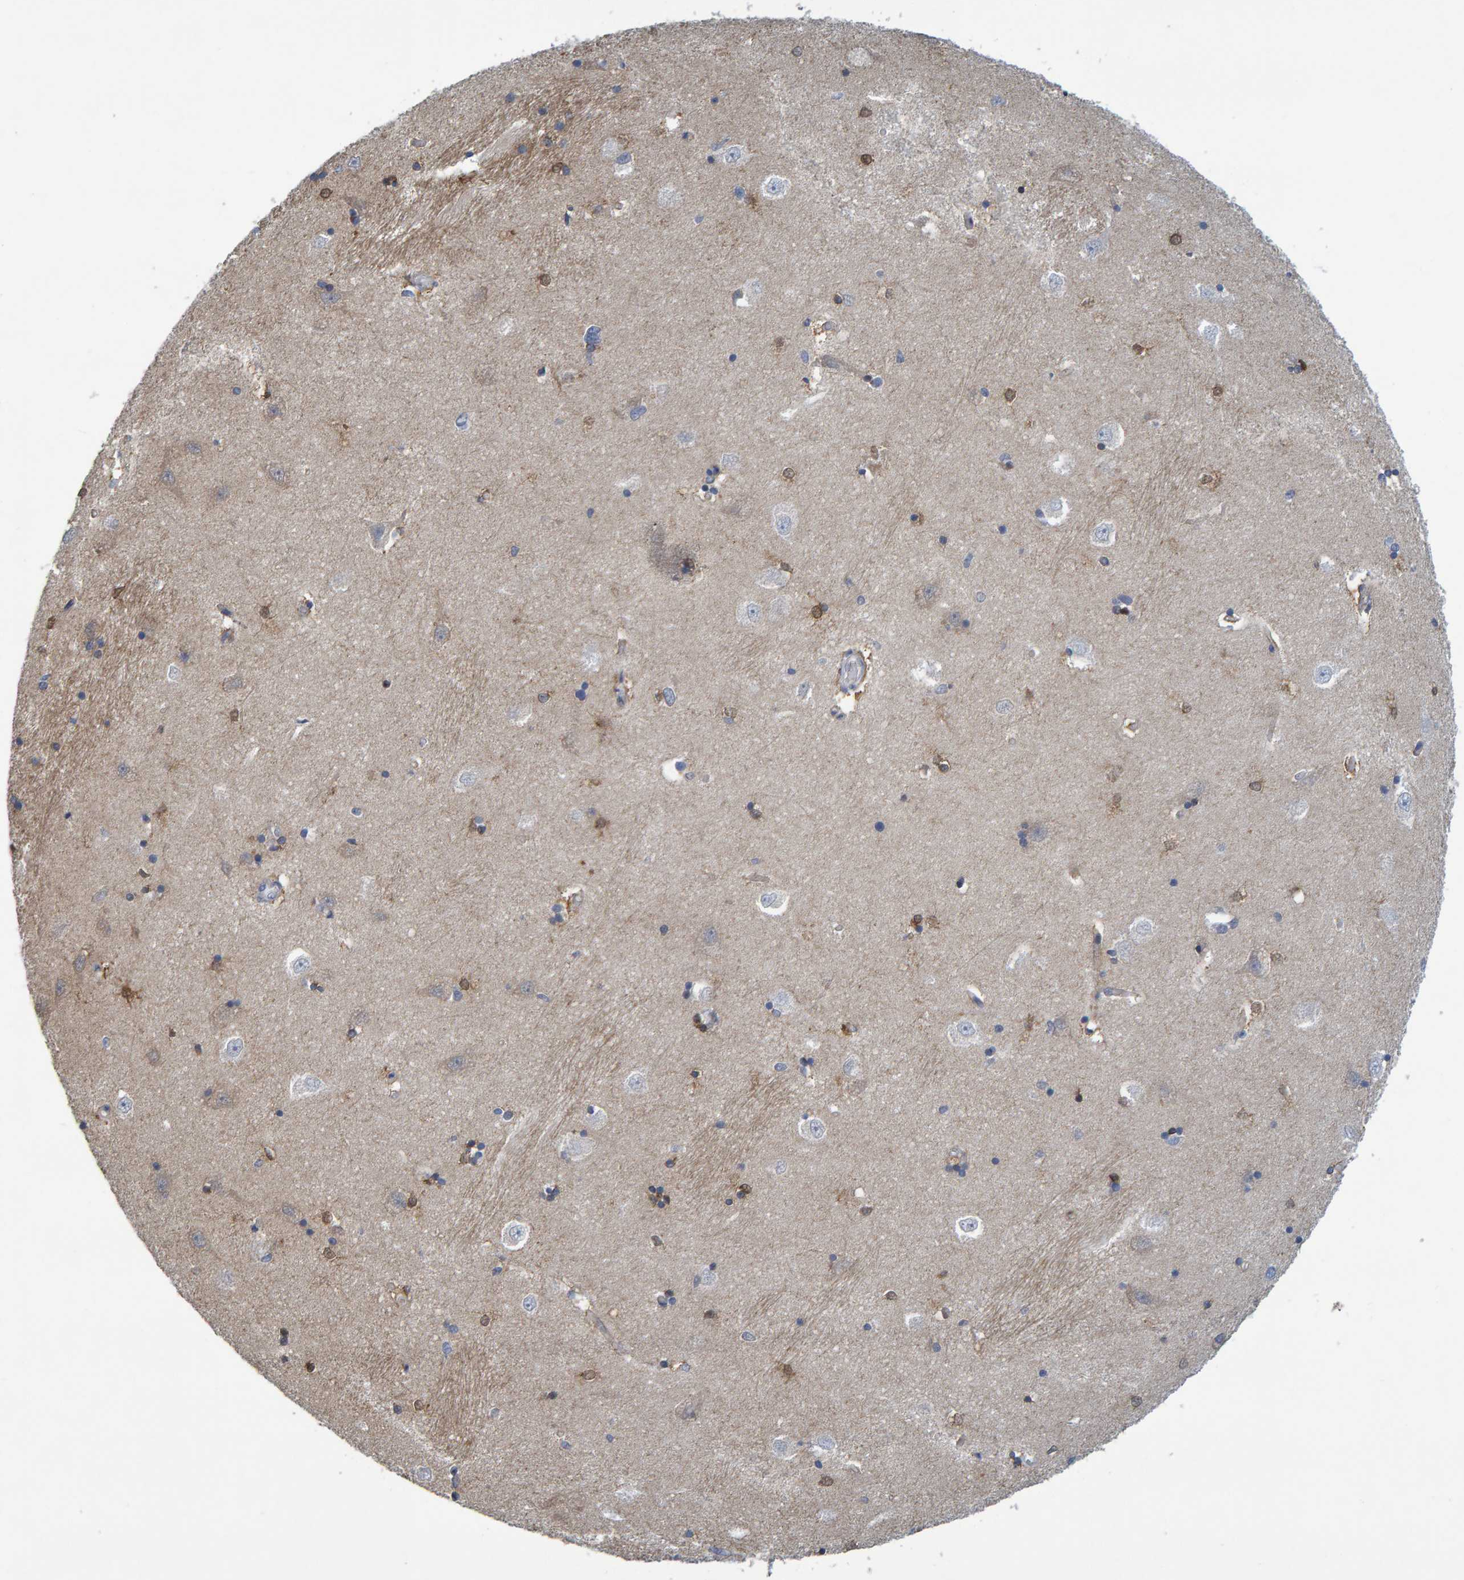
{"staining": {"intensity": "moderate", "quantity": "<25%", "location": "cytoplasmic/membranous,nuclear"}, "tissue": "hippocampus", "cell_type": "Glial cells", "image_type": "normal", "snomed": [{"axis": "morphology", "description": "Normal tissue, NOS"}, {"axis": "topography", "description": "Hippocampus"}], "caption": "The photomicrograph demonstrates staining of benign hippocampus, revealing moderate cytoplasmic/membranous,nuclear protein staining (brown color) within glial cells. (DAB (3,3'-diaminobenzidine) = brown stain, brightfield microscopy at high magnification).", "gene": "ALAD", "patient": {"sex": "male", "age": 45}}